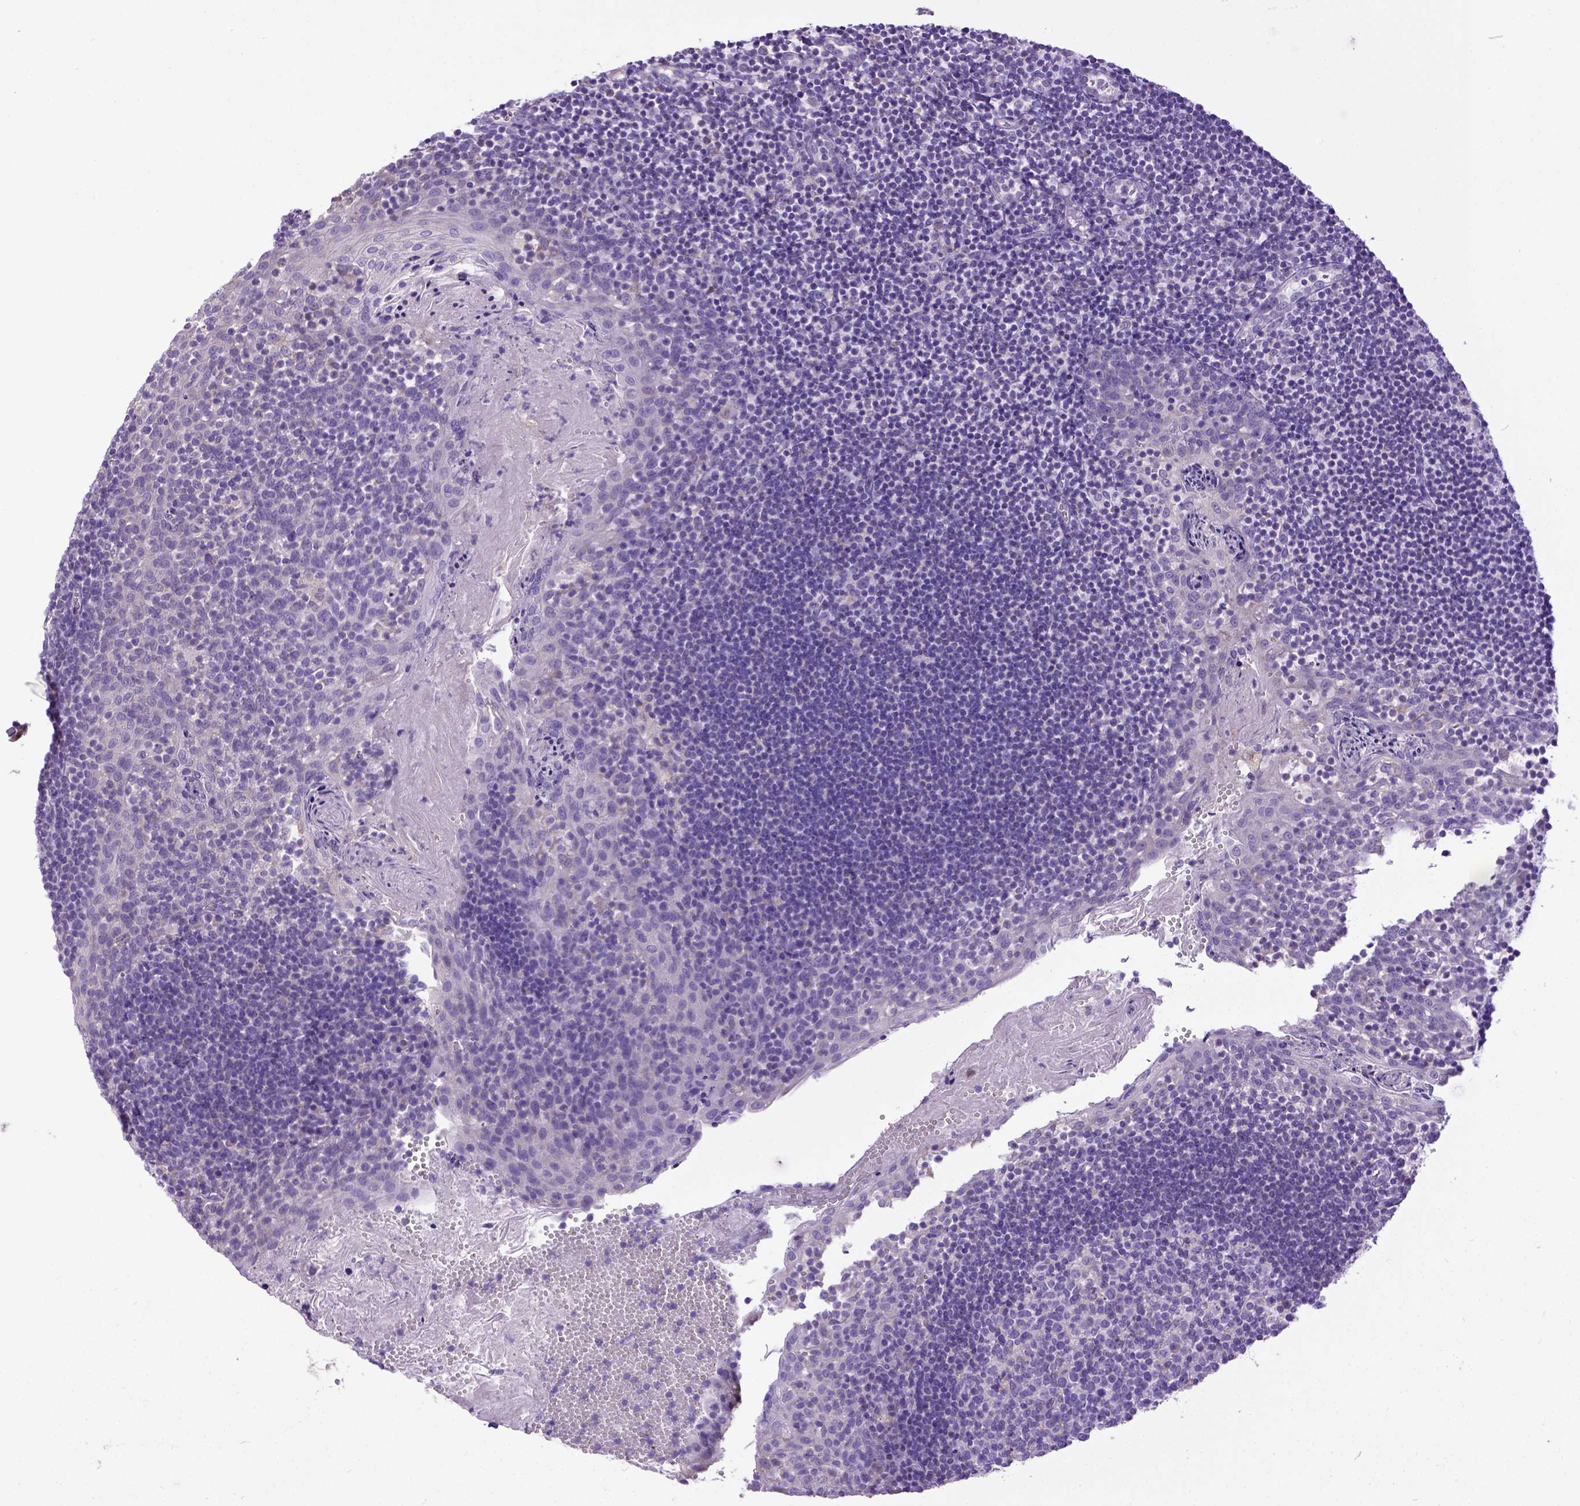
{"staining": {"intensity": "negative", "quantity": "none", "location": "none"}, "tissue": "lymph node", "cell_type": "Germinal center cells", "image_type": "normal", "snomed": [{"axis": "morphology", "description": "Normal tissue, NOS"}, {"axis": "topography", "description": "Lymph node"}], "caption": "Immunohistochemical staining of normal lymph node exhibits no significant staining in germinal center cells.", "gene": "SPEF1", "patient": {"sex": "female", "age": 21}}